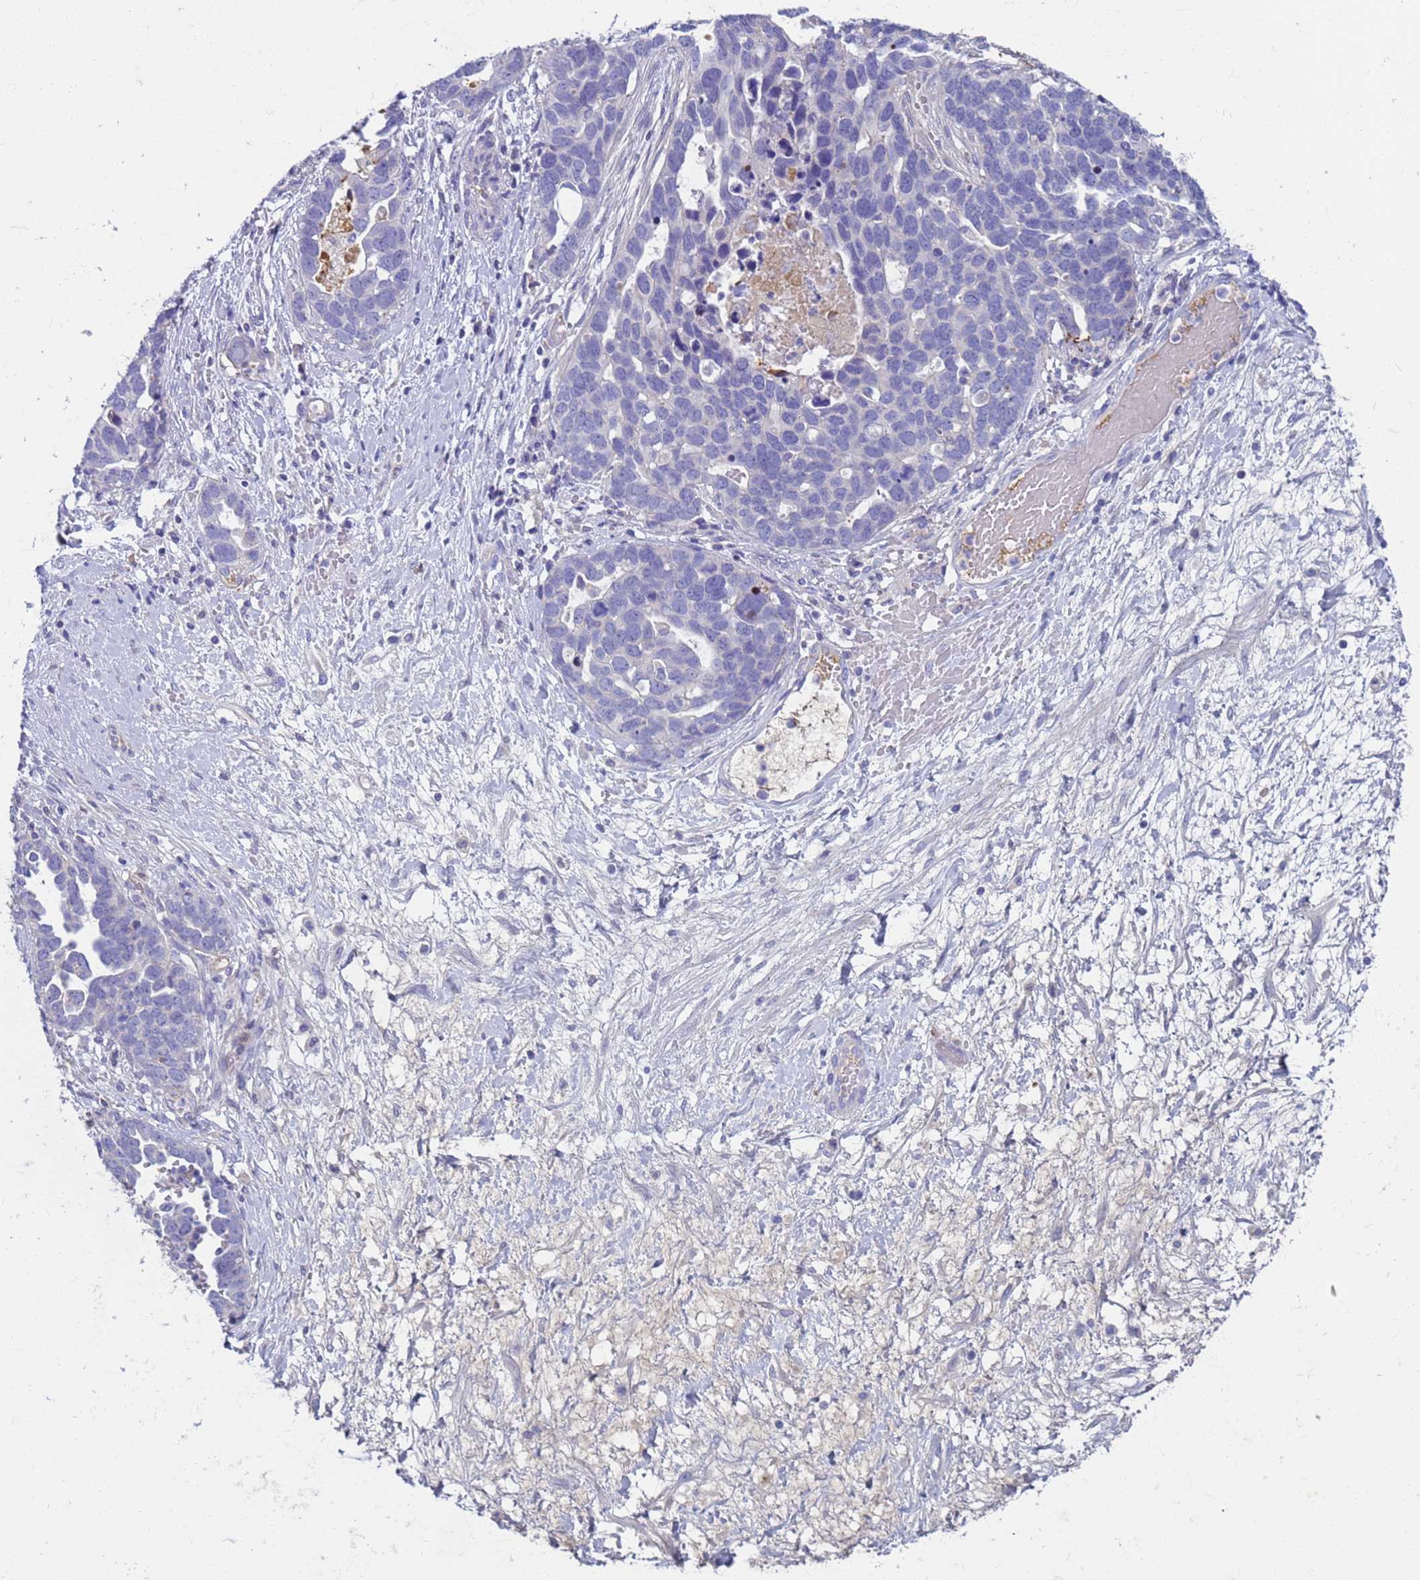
{"staining": {"intensity": "negative", "quantity": "none", "location": "none"}, "tissue": "ovarian cancer", "cell_type": "Tumor cells", "image_type": "cancer", "snomed": [{"axis": "morphology", "description": "Cystadenocarcinoma, serous, NOS"}, {"axis": "topography", "description": "Ovary"}], "caption": "Tumor cells show no significant protein expression in ovarian serous cystadenocarcinoma.", "gene": "C4orf46", "patient": {"sex": "female", "age": 54}}